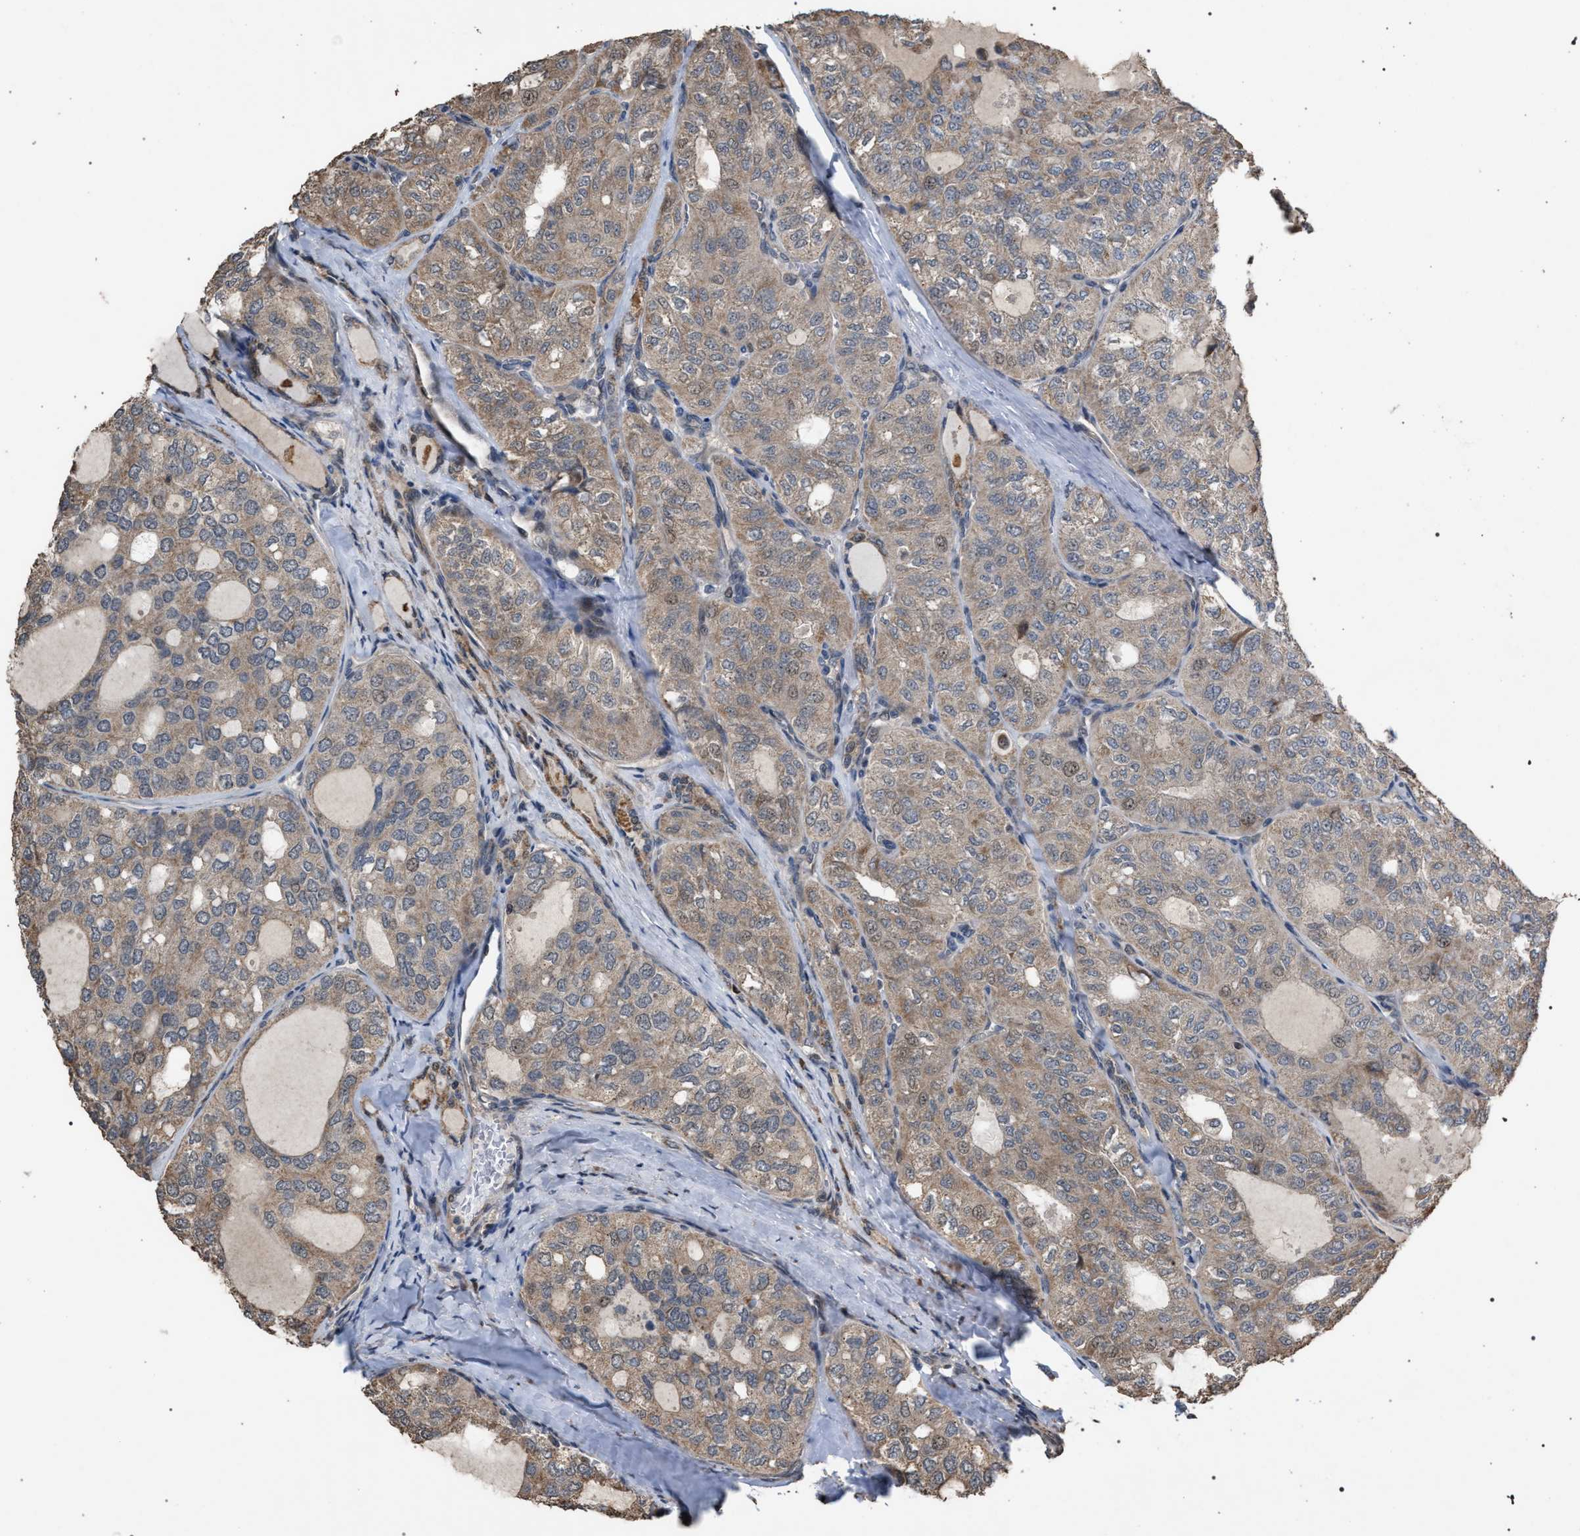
{"staining": {"intensity": "weak", "quantity": ">75%", "location": "cytoplasmic/membranous"}, "tissue": "thyroid cancer", "cell_type": "Tumor cells", "image_type": "cancer", "snomed": [{"axis": "morphology", "description": "Follicular adenoma carcinoma, NOS"}, {"axis": "topography", "description": "Thyroid gland"}], "caption": "IHC (DAB (3,3'-diaminobenzidine)) staining of human follicular adenoma carcinoma (thyroid) exhibits weak cytoplasmic/membranous protein staining in approximately >75% of tumor cells.", "gene": "NAA35", "patient": {"sex": "male", "age": 75}}